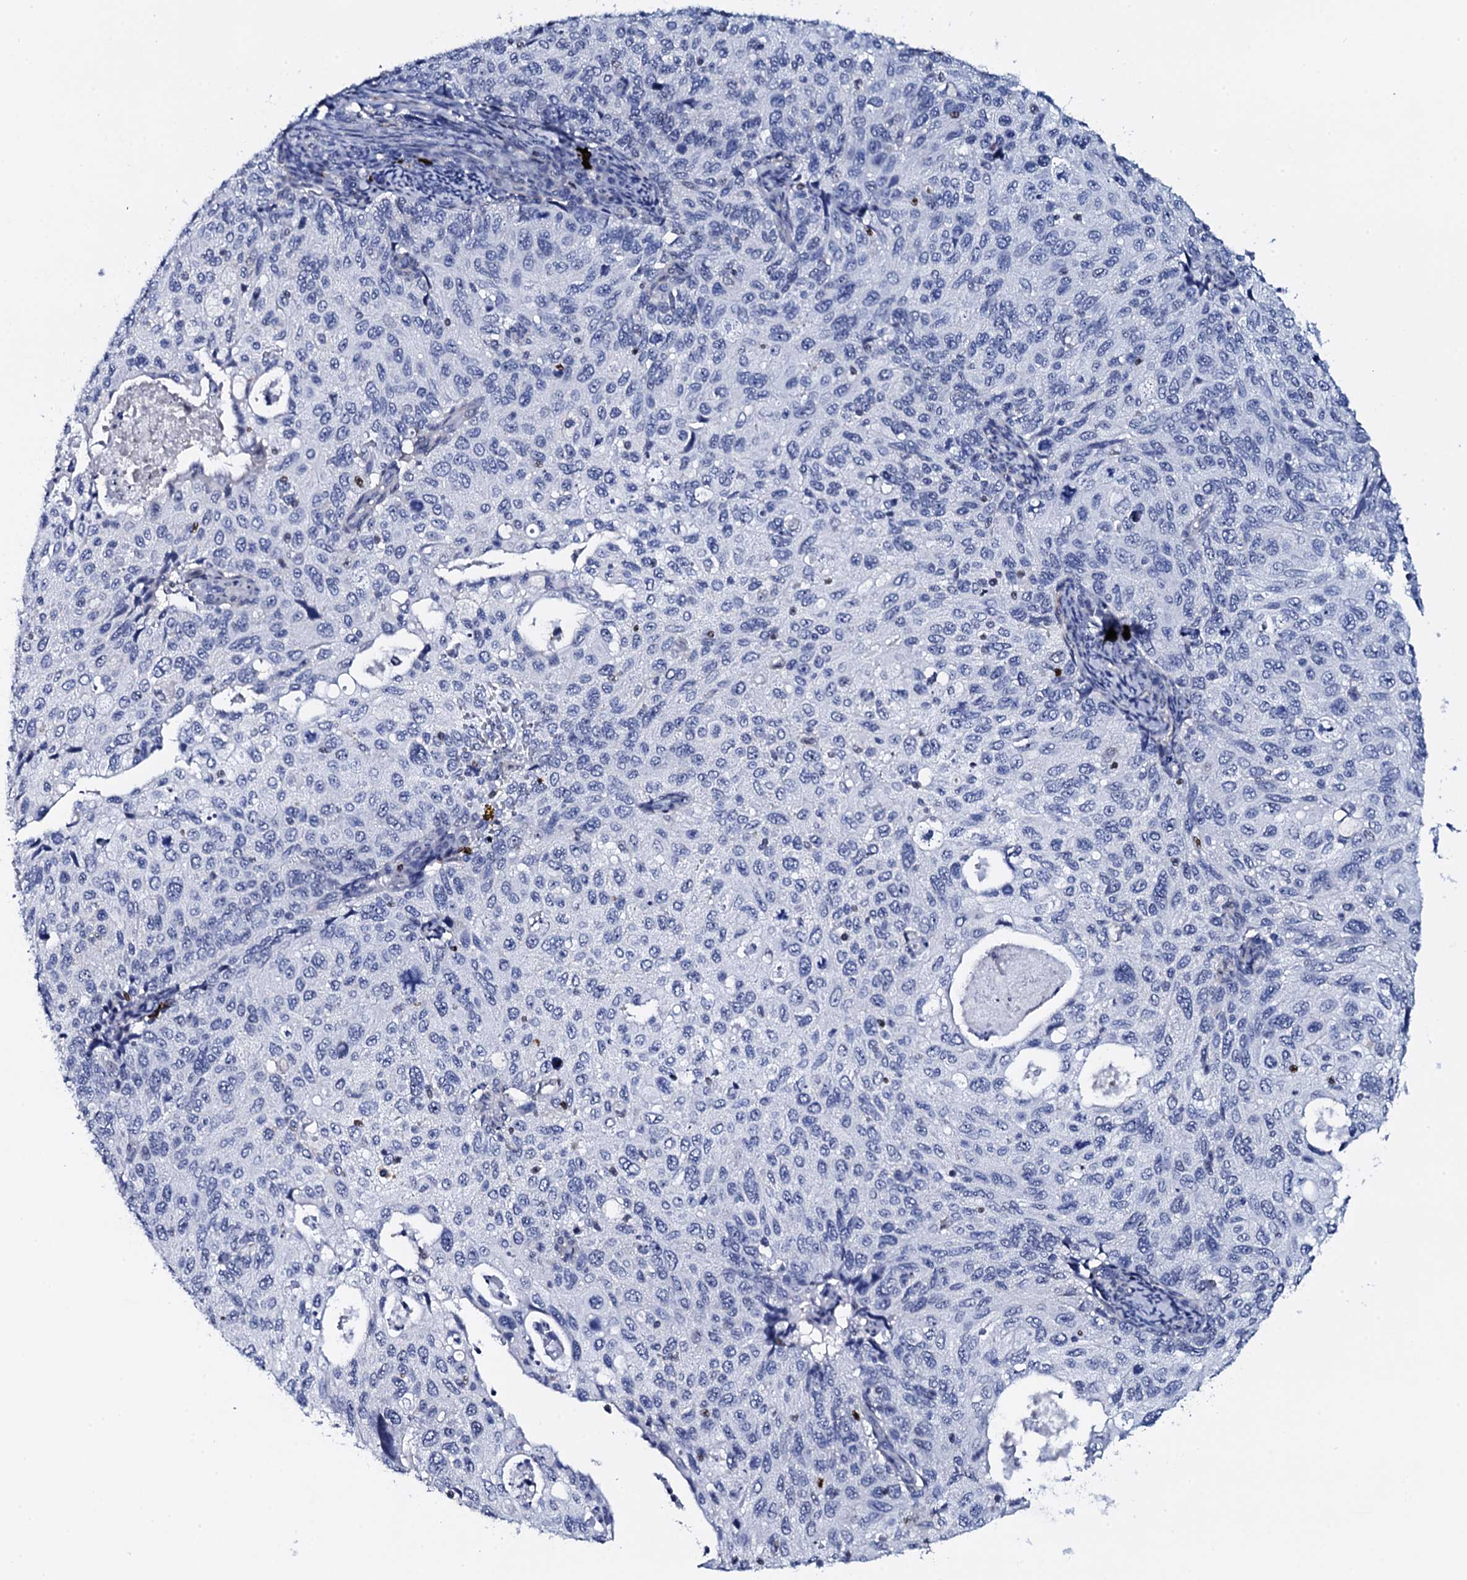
{"staining": {"intensity": "negative", "quantity": "none", "location": "none"}, "tissue": "cervical cancer", "cell_type": "Tumor cells", "image_type": "cancer", "snomed": [{"axis": "morphology", "description": "Squamous cell carcinoma, NOS"}, {"axis": "topography", "description": "Cervix"}], "caption": "Photomicrograph shows no protein expression in tumor cells of cervical squamous cell carcinoma tissue.", "gene": "NPM2", "patient": {"sex": "female", "age": 70}}